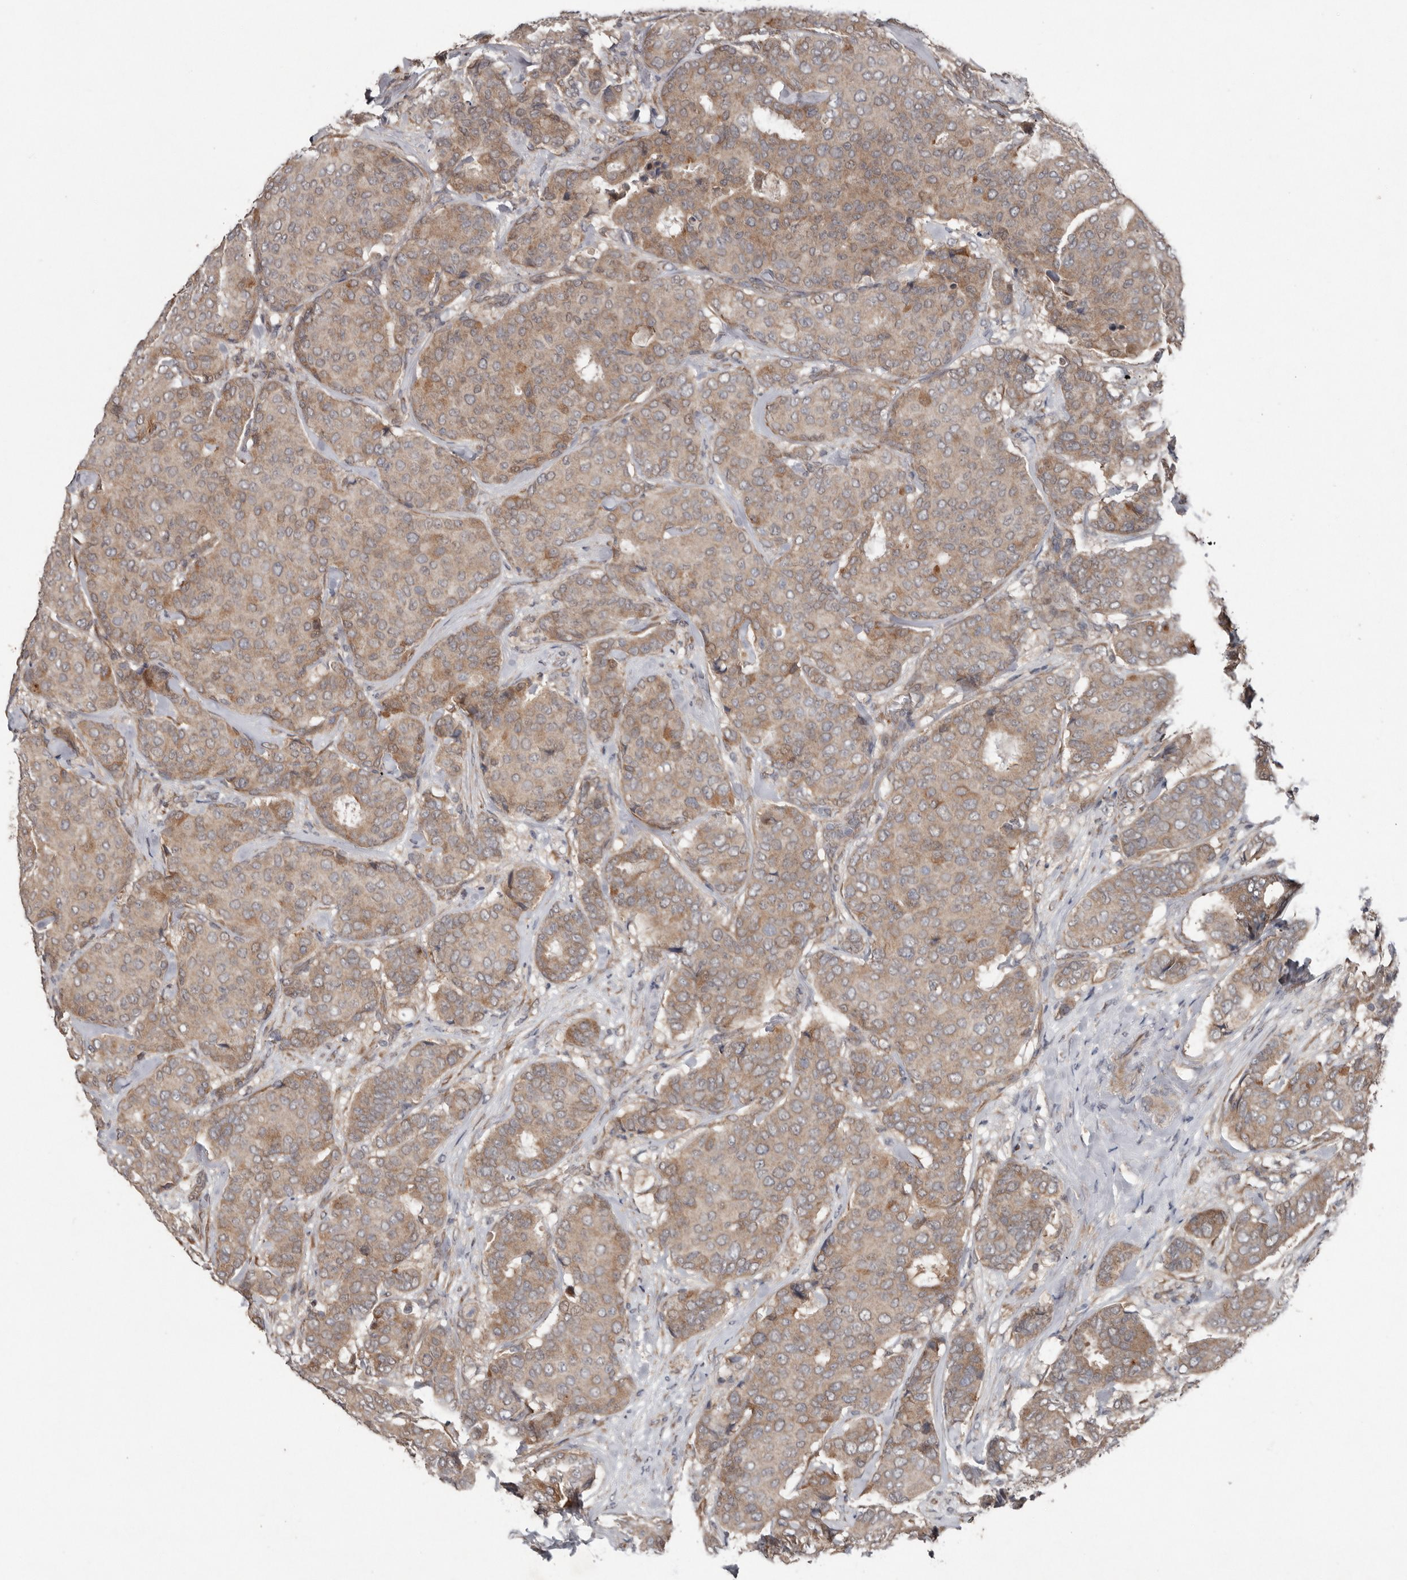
{"staining": {"intensity": "moderate", "quantity": ">75%", "location": "cytoplasmic/membranous"}, "tissue": "breast cancer", "cell_type": "Tumor cells", "image_type": "cancer", "snomed": [{"axis": "morphology", "description": "Duct carcinoma"}, {"axis": "topography", "description": "Breast"}], "caption": "Breast intraductal carcinoma stained for a protein (brown) exhibits moderate cytoplasmic/membranous positive staining in approximately >75% of tumor cells.", "gene": "CHML", "patient": {"sex": "female", "age": 75}}